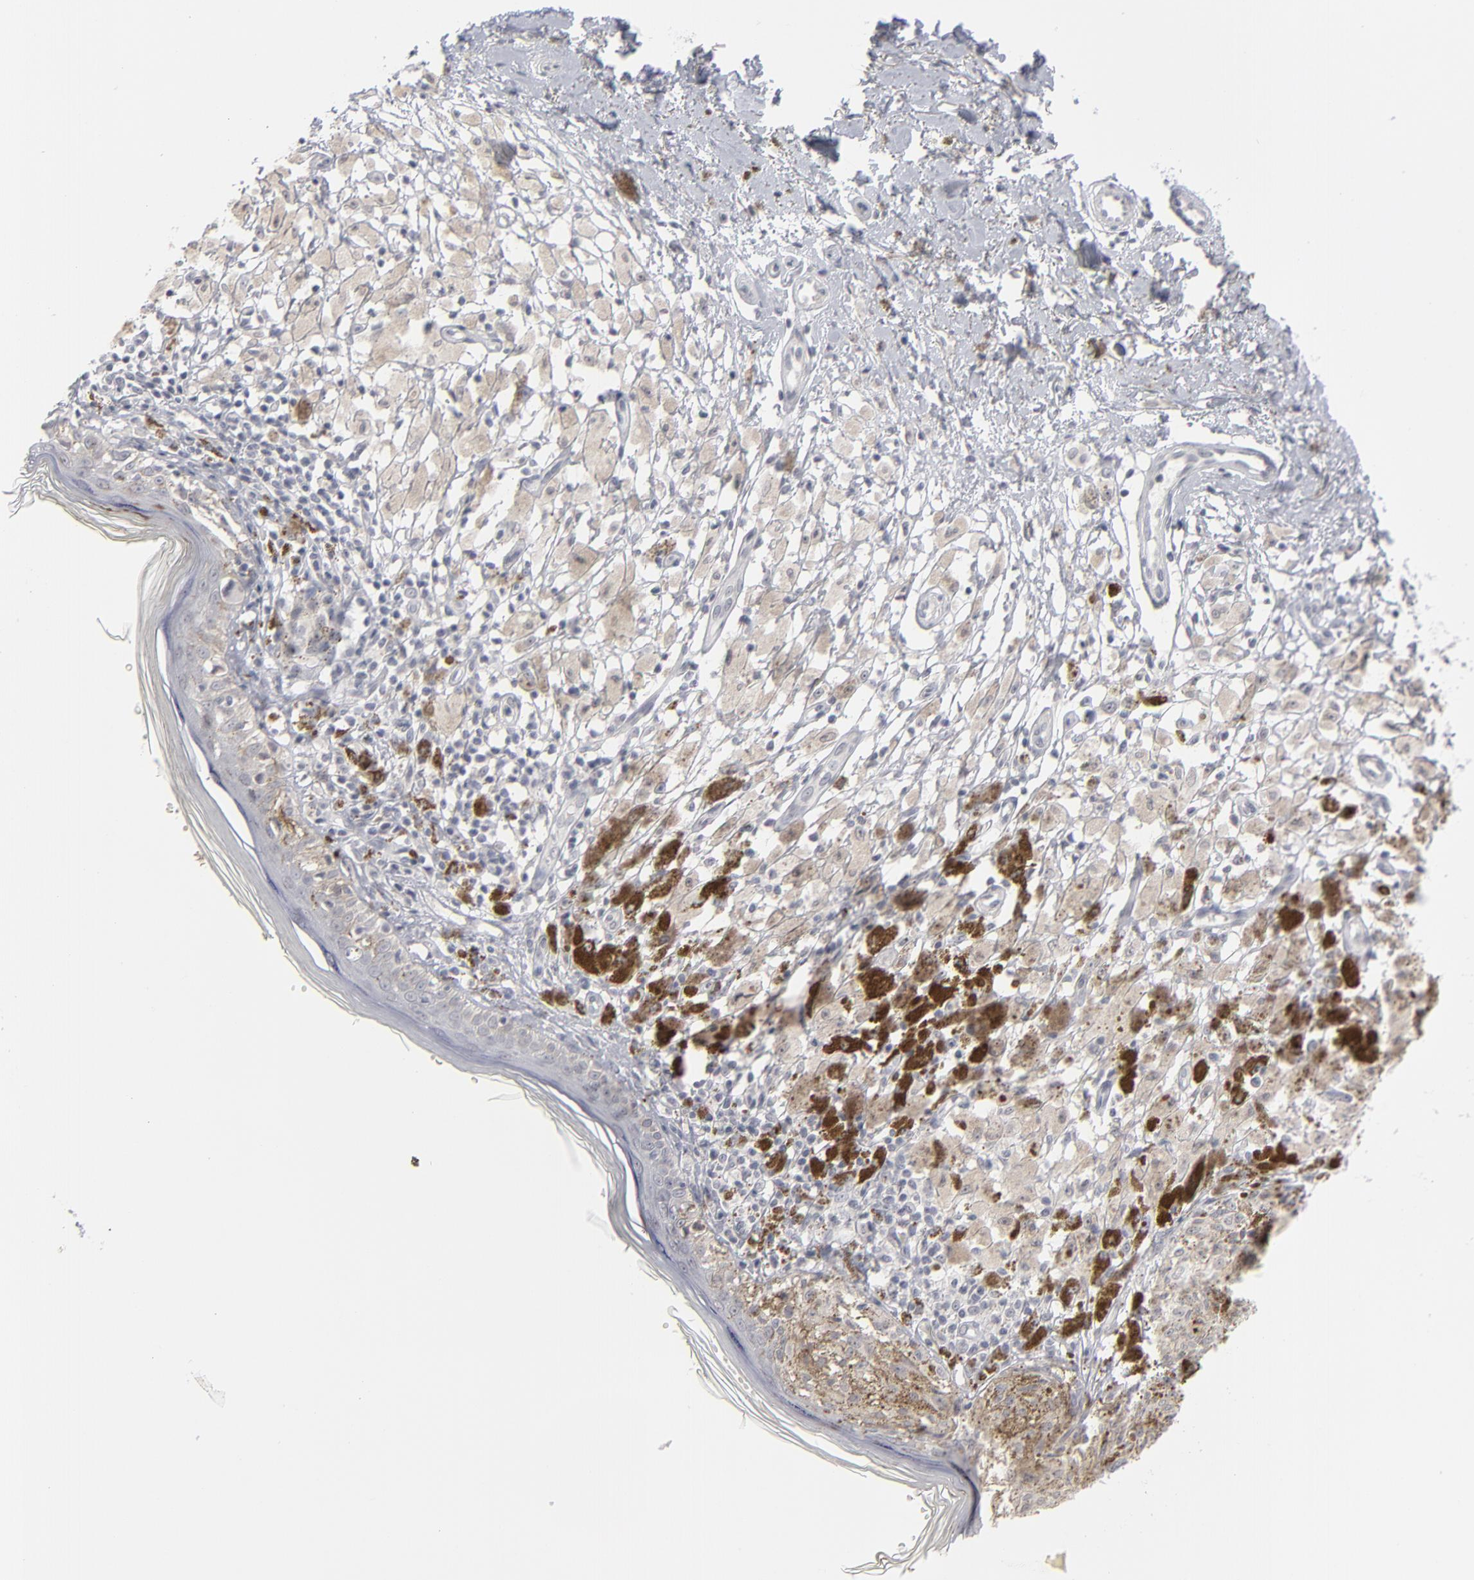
{"staining": {"intensity": "negative", "quantity": "none", "location": "none"}, "tissue": "melanoma", "cell_type": "Tumor cells", "image_type": "cancer", "snomed": [{"axis": "morphology", "description": "Malignant melanoma, NOS"}, {"axis": "topography", "description": "Skin"}], "caption": "This micrograph is of malignant melanoma stained with immunohistochemistry (IHC) to label a protein in brown with the nuclei are counter-stained blue. There is no expression in tumor cells.", "gene": "KIAA1210", "patient": {"sex": "male", "age": 88}}